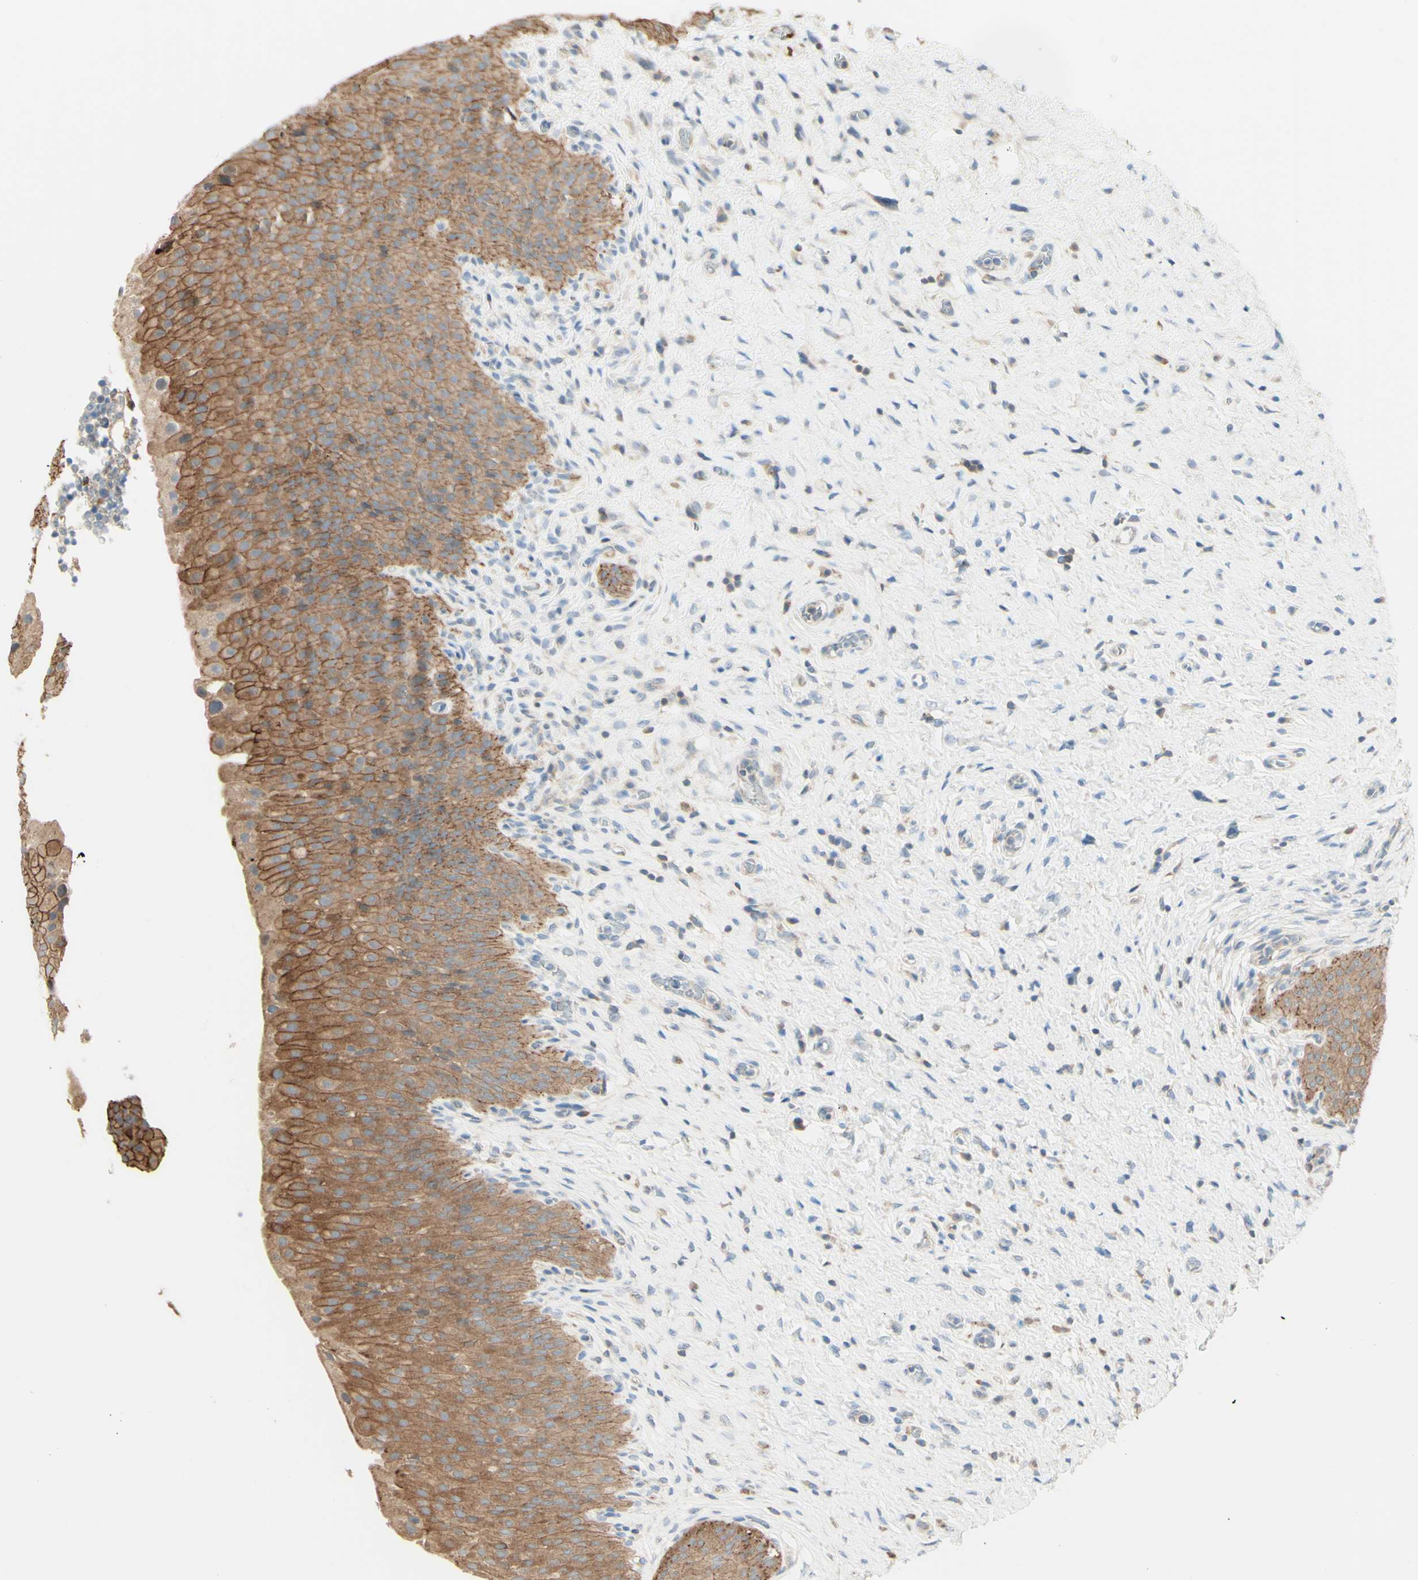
{"staining": {"intensity": "moderate", "quantity": ">75%", "location": "cytoplasmic/membranous"}, "tissue": "urinary bladder", "cell_type": "Urothelial cells", "image_type": "normal", "snomed": [{"axis": "morphology", "description": "Normal tissue, NOS"}, {"axis": "morphology", "description": "Urothelial carcinoma, High grade"}, {"axis": "topography", "description": "Urinary bladder"}], "caption": "High-magnification brightfield microscopy of benign urinary bladder stained with DAB (3,3'-diaminobenzidine) (brown) and counterstained with hematoxylin (blue). urothelial cells exhibit moderate cytoplasmic/membranous positivity is seen in approximately>75% of cells. Nuclei are stained in blue.", "gene": "MTM1", "patient": {"sex": "male", "age": 46}}